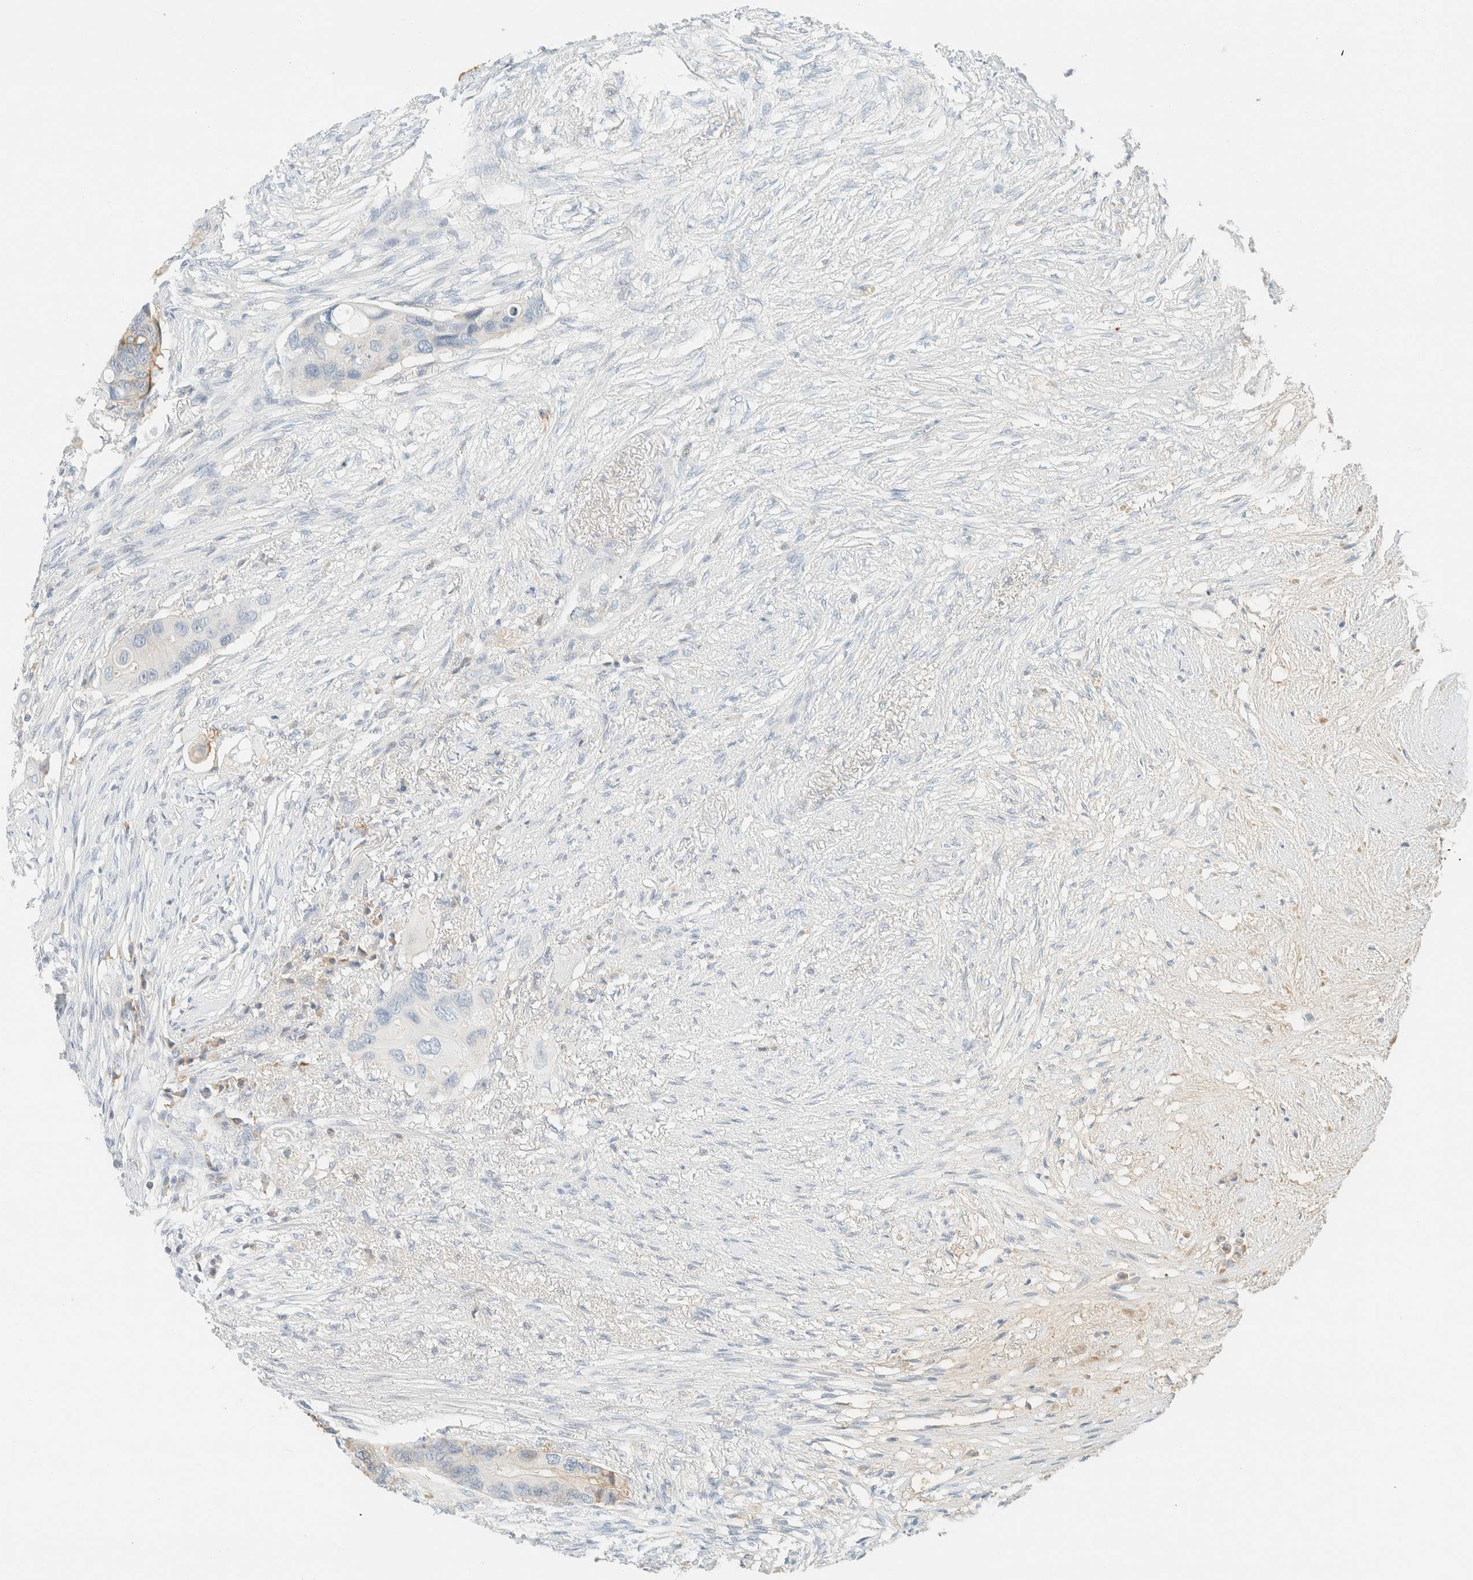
{"staining": {"intensity": "negative", "quantity": "none", "location": "none"}, "tissue": "colorectal cancer", "cell_type": "Tumor cells", "image_type": "cancer", "snomed": [{"axis": "morphology", "description": "Adenocarcinoma, NOS"}, {"axis": "topography", "description": "Colon"}], "caption": "The histopathology image displays no significant positivity in tumor cells of colorectal adenocarcinoma.", "gene": "GPA33", "patient": {"sex": "female", "age": 57}}